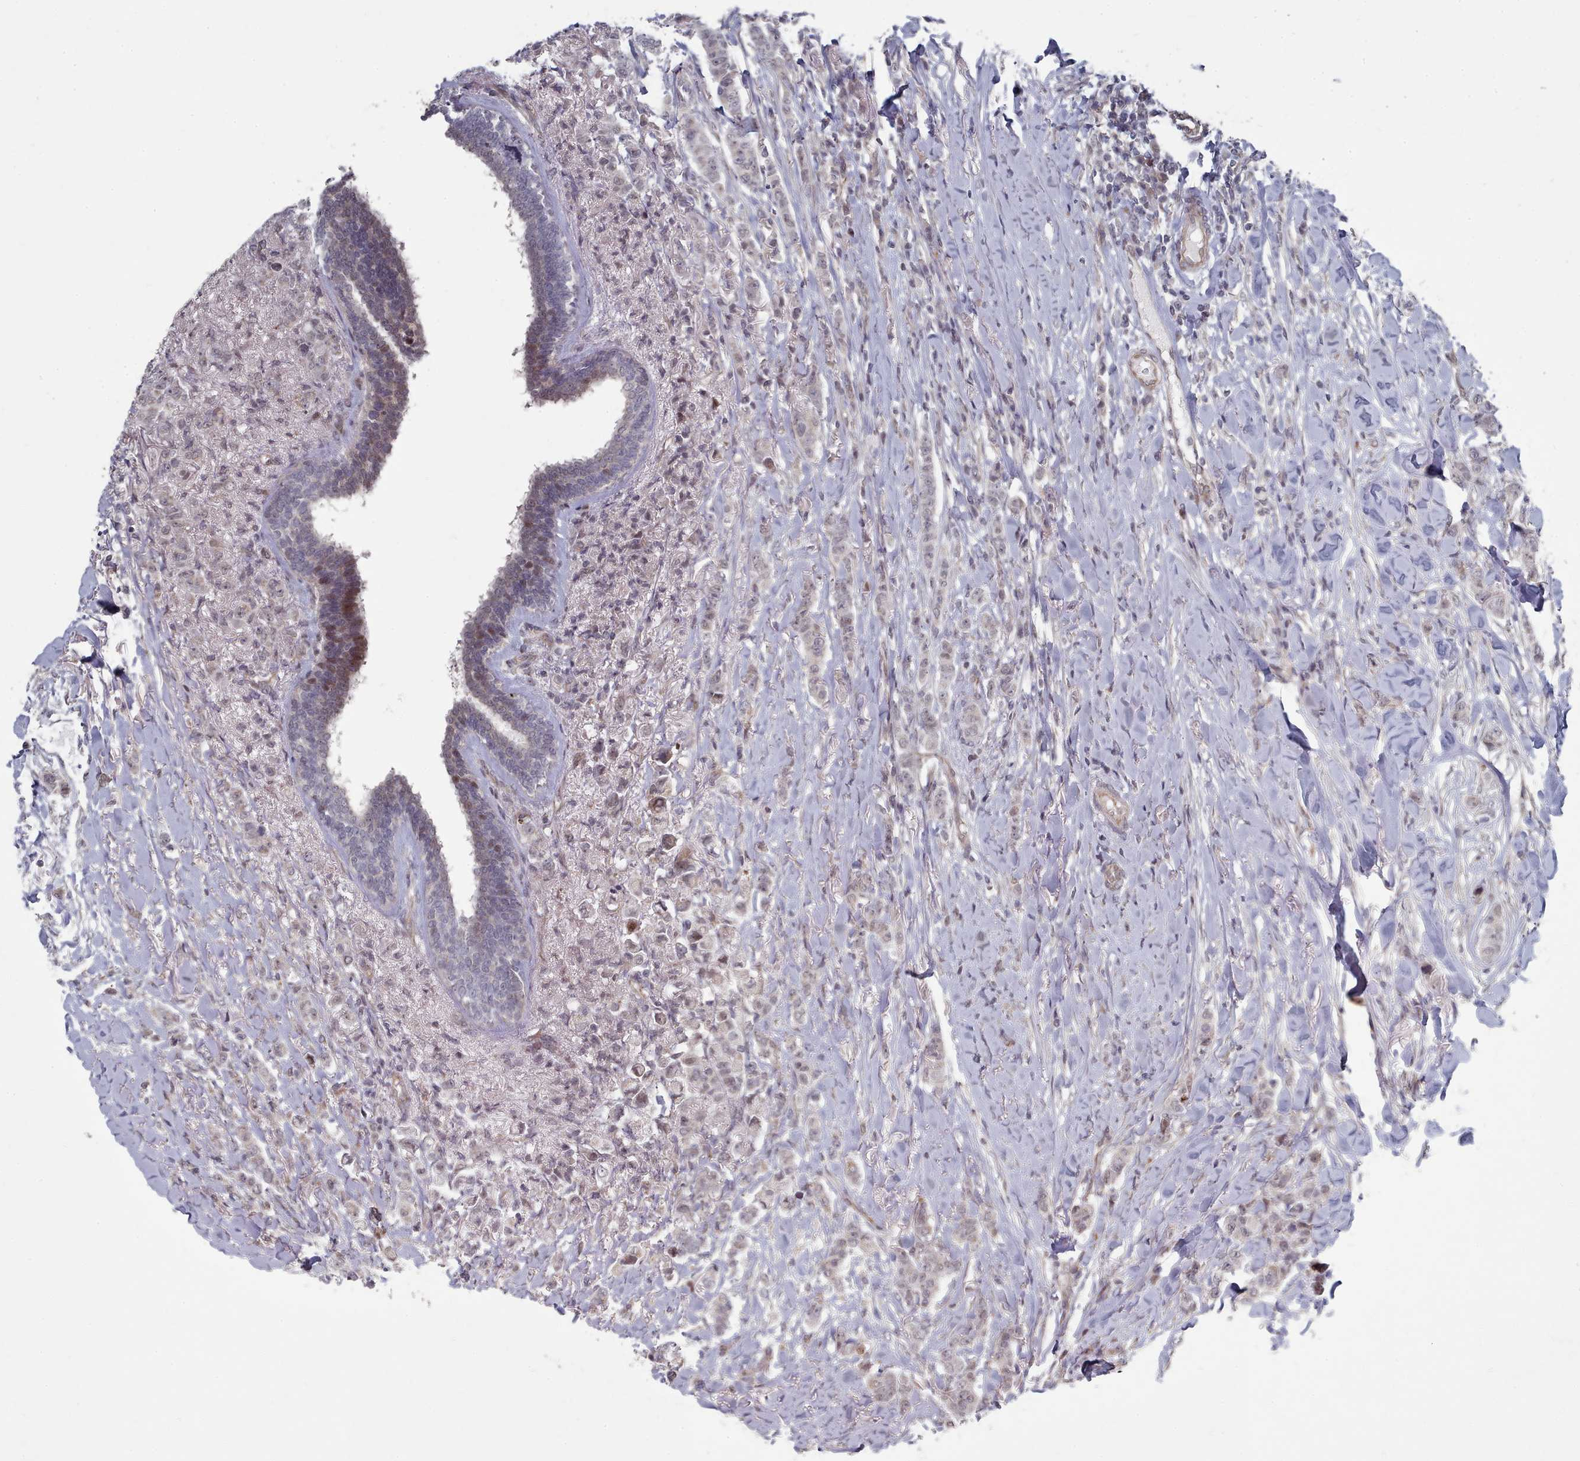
{"staining": {"intensity": "weak", "quantity": "<25%", "location": "nuclear"}, "tissue": "breast cancer", "cell_type": "Tumor cells", "image_type": "cancer", "snomed": [{"axis": "morphology", "description": "Duct carcinoma"}, {"axis": "topography", "description": "Breast"}], "caption": "This is an immunohistochemistry (IHC) histopathology image of human breast infiltrating ductal carcinoma. There is no expression in tumor cells.", "gene": "CPSF4", "patient": {"sex": "female", "age": 40}}